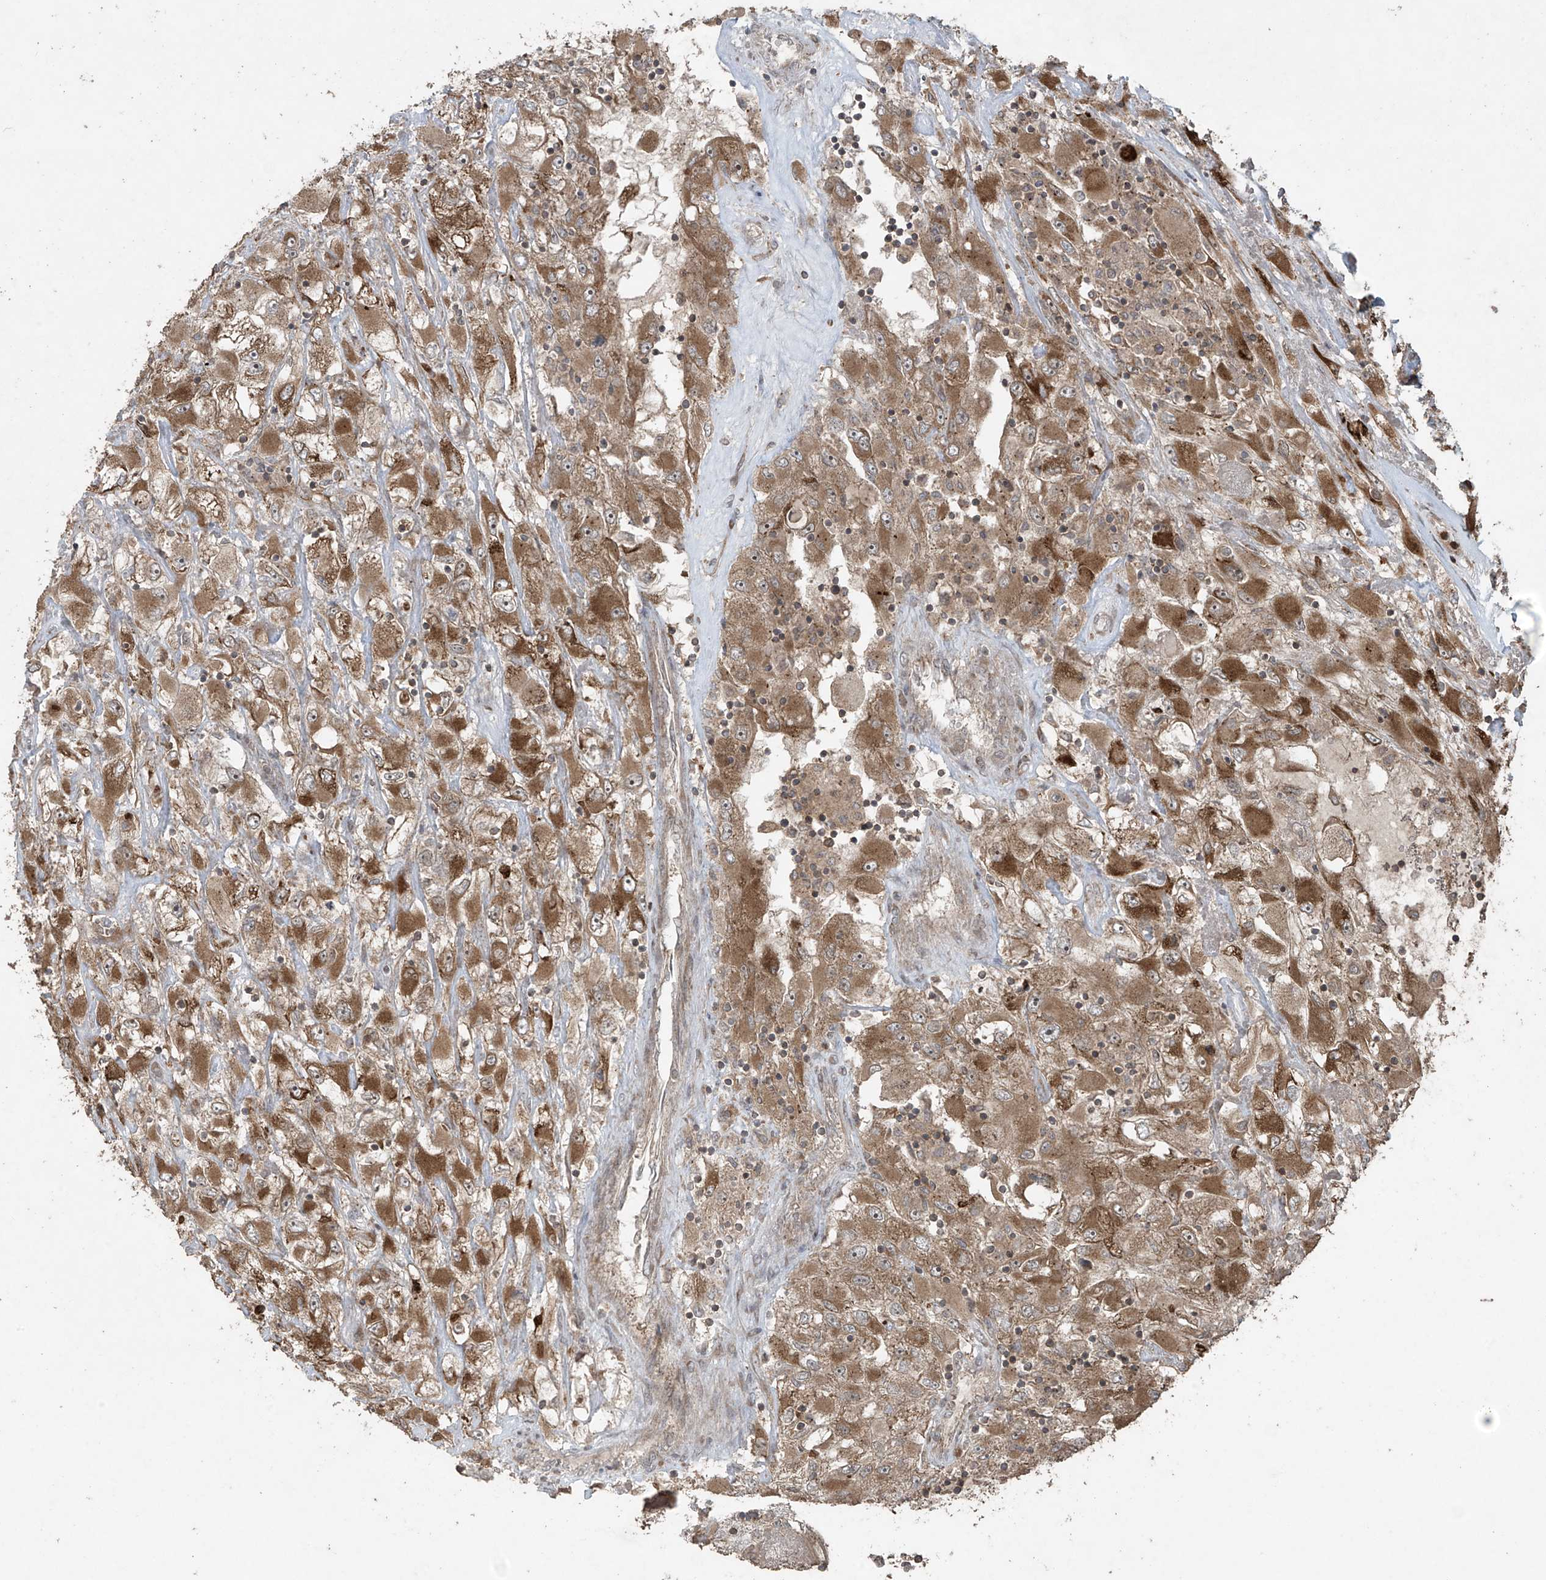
{"staining": {"intensity": "moderate", "quantity": ">75%", "location": "cytoplasmic/membranous"}, "tissue": "renal cancer", "cell_type": "Tumor cells", "image_type": "cancer", "snomed": [{"axis": "morphology", "description": "Adenocarcinoma, NOS"}, {"axis": "topography", "description": "Kidney"}], "caption": "Renal cancer stained with a brown dye reveals moderate cytoplasmic/membranous positive positivity in approximately >75% of tumor cells.", "gene": "PGPEP1", "patient": {"sex": "female", "age": 52}}